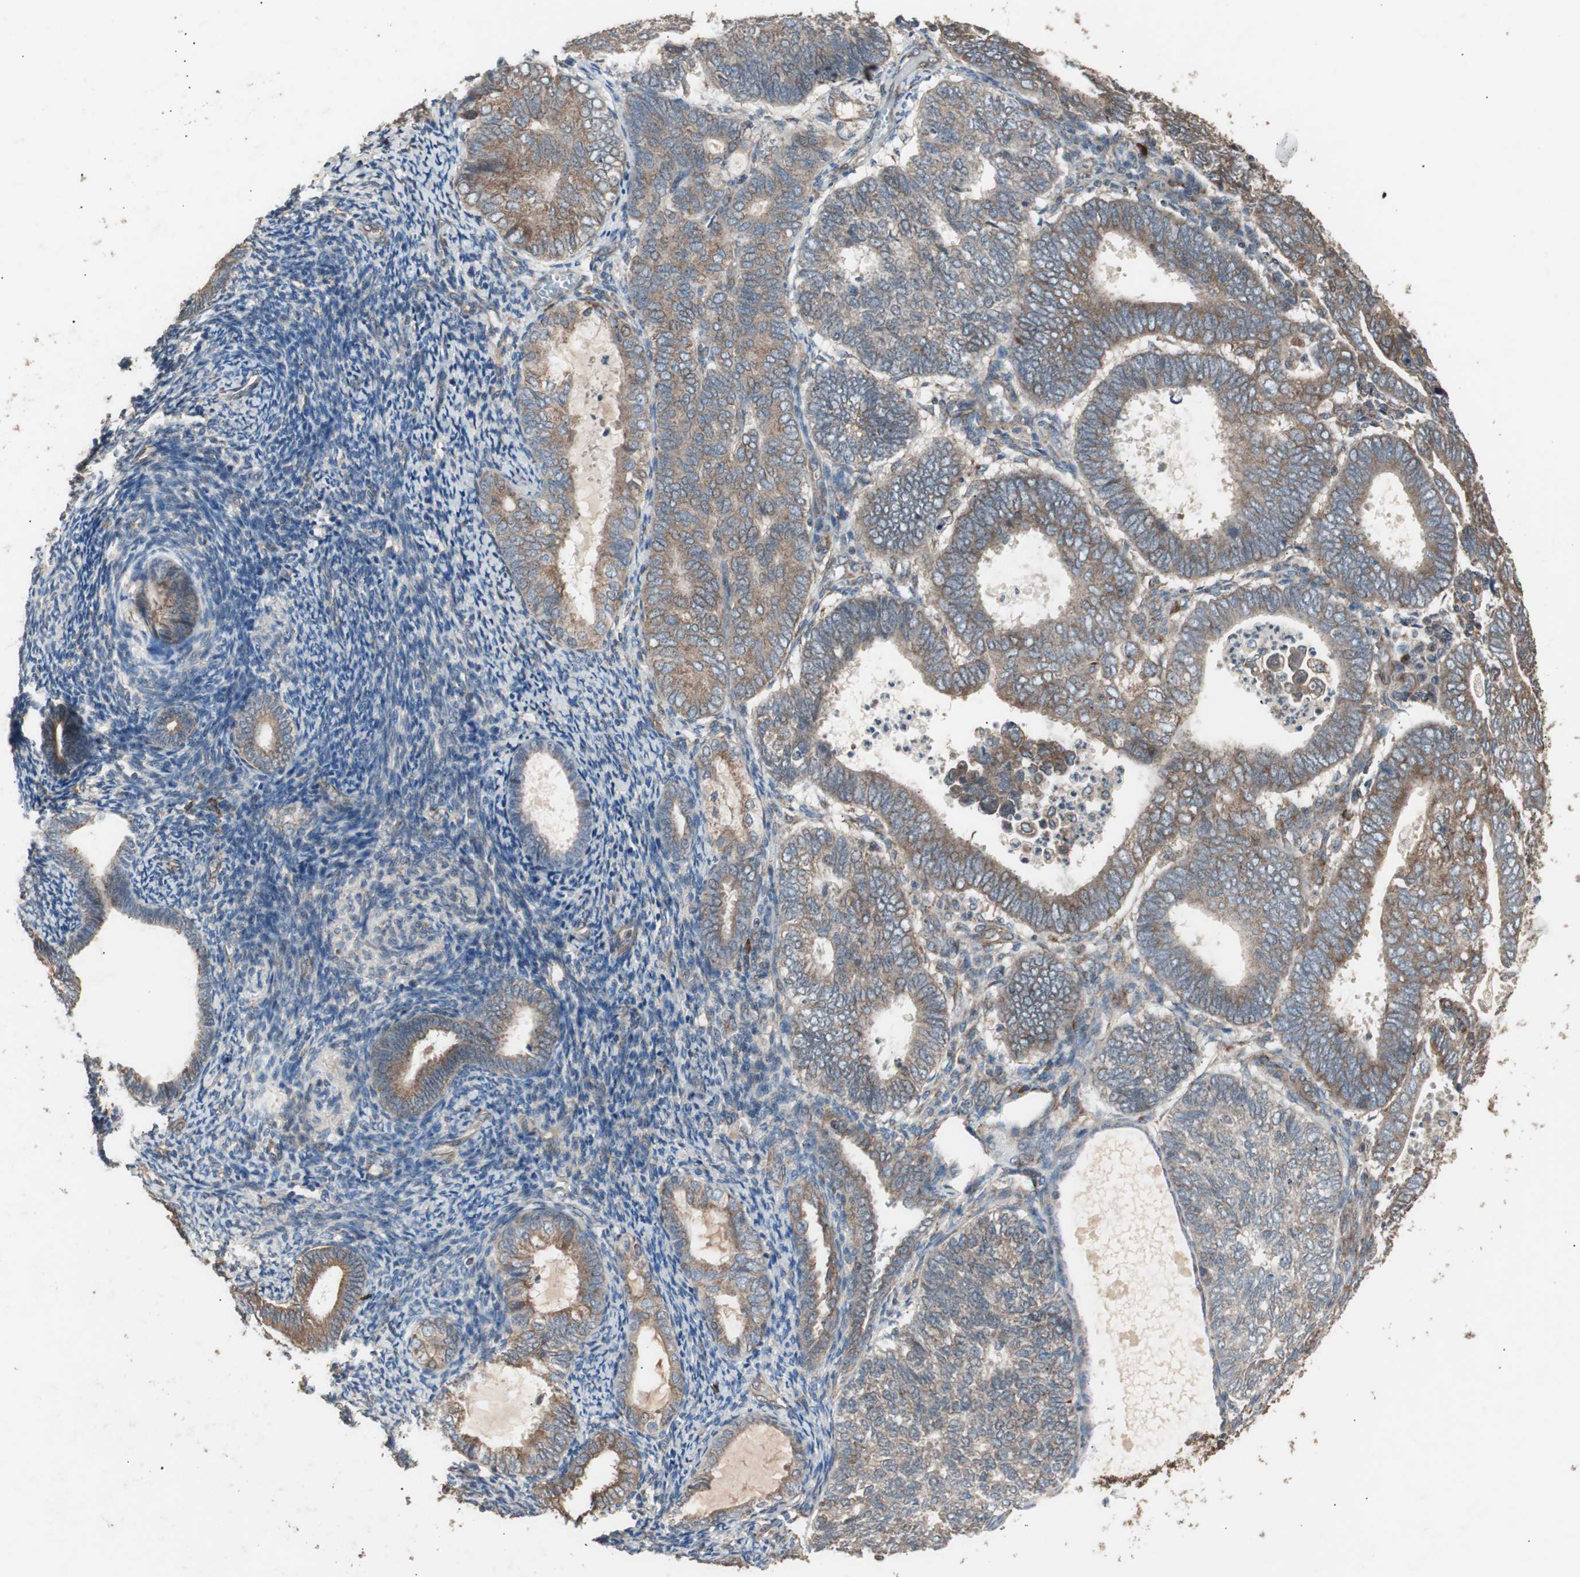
{"staining": {"intensity": "moderate", "quantity": ">75%", "location": "cytoplasmic/membranous"}, "tissue": "endometrial cancer", "cell_type": "Tumor cells", "image_type": "cancer", "snomed": [{"axis": "morphology", "description": "Adenocarcinoma, NOS"}, {"axis": "topography", "description": "Uterus"}], "caption": "Brown immunohistochemical staining in endometrial cancer (adenocarcinoma) reveals moderate cytoplasmic/membranous positivity in approximately >75% of tumor cells. The staining was performed using DAB (3,3'-diaminobenzidine), with brown indicating positive protein expression. Nuclei are stained blue with hematoxylin.", "gene": "LZTS1", "patient": {"sex": "female", "age": 60}}